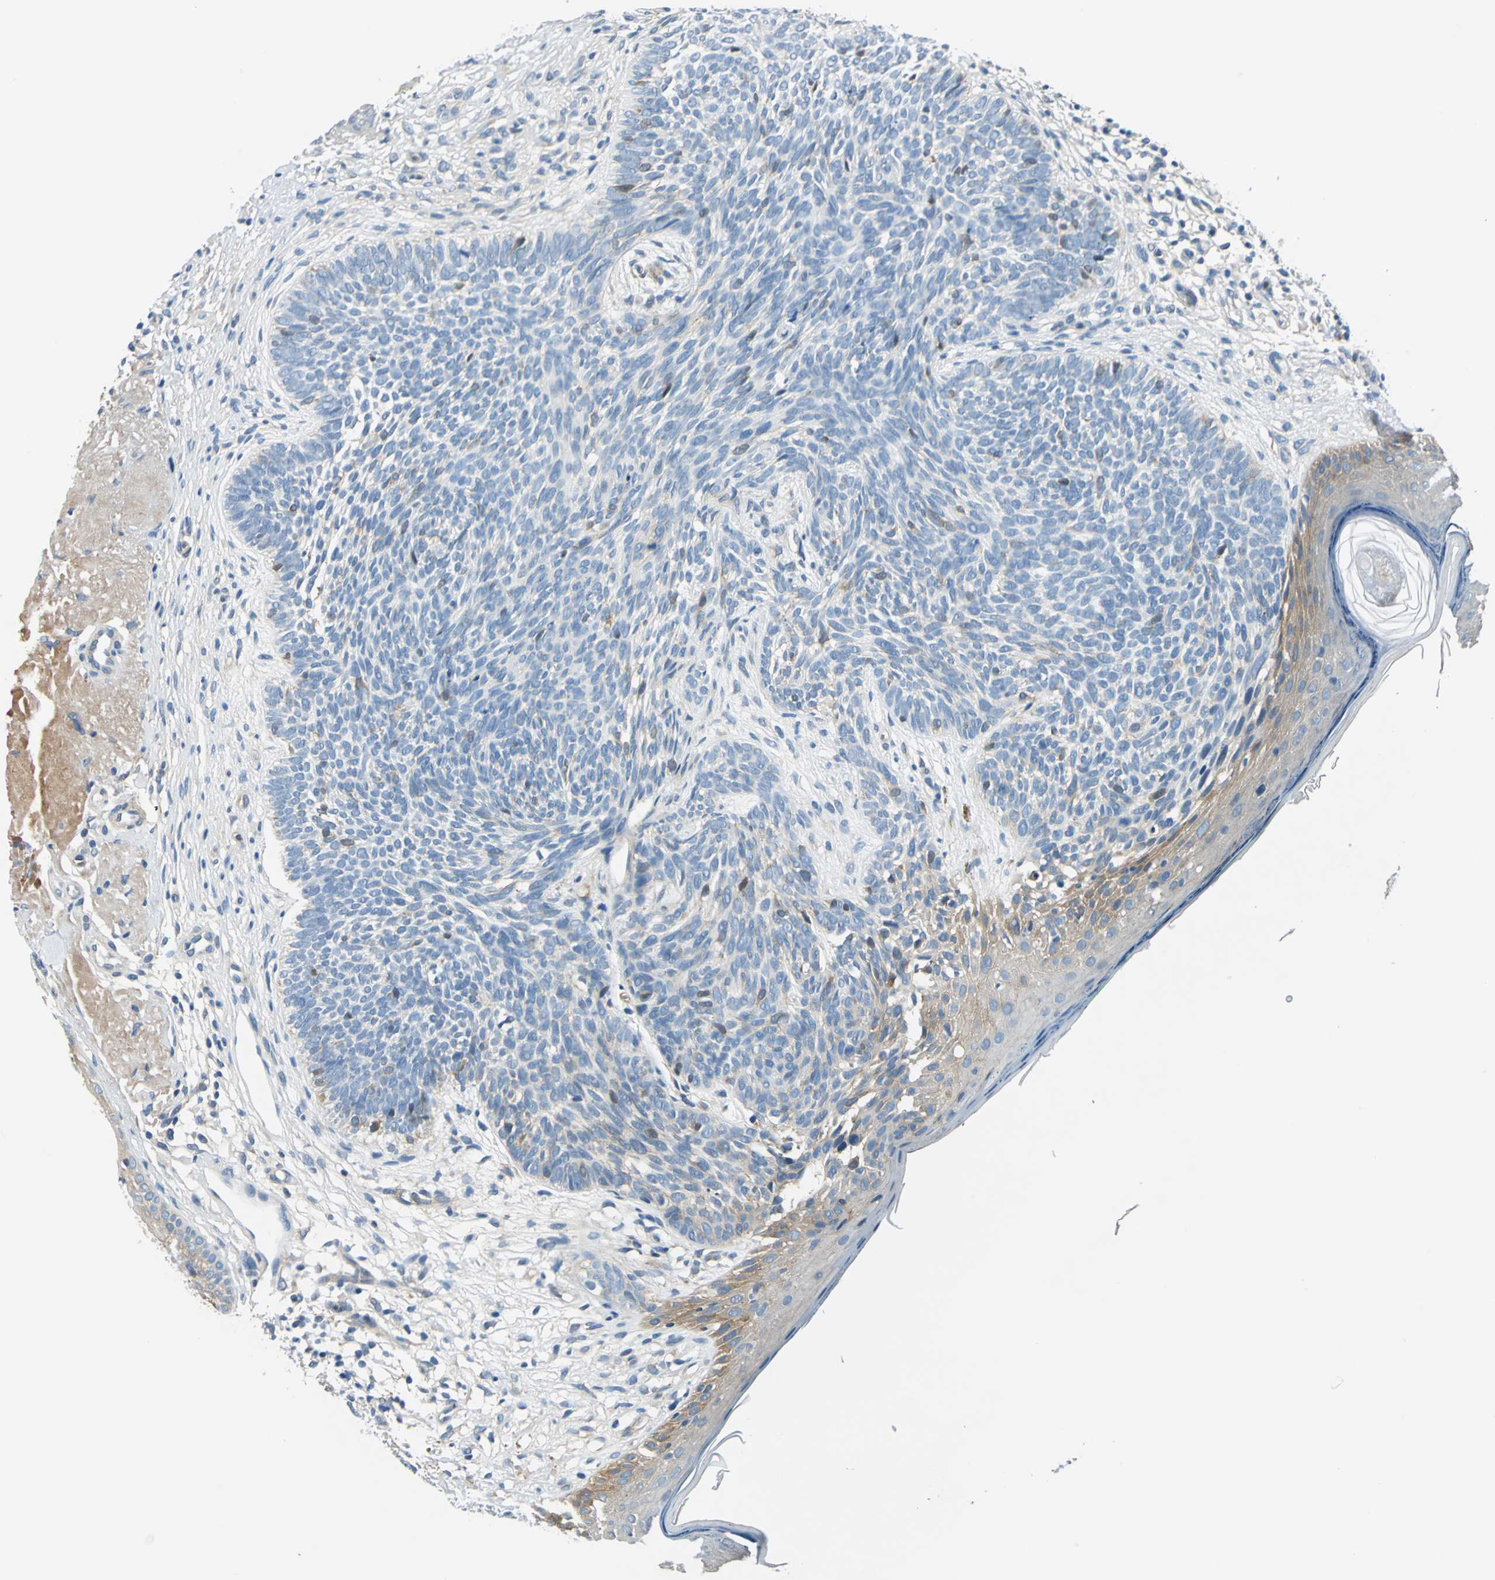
{"staining": {"intensity": "negative", "quantity": "none", "location": "none"}, "tissue": "skin cancer", "cell_type": "Tumor cells", "image_type": "cancer", "snomed": [{"axis": "morphology", "description": "Basal cell carcinoma"}, {"axis": "topography", "description": "Skin"}], "caption": "Immunohistochemistry (IHC) of skin basal cell carcinoma reveals no positivity in tumor cells. The staining is performed using DAB (3,3'-diaminobenzidine) brown chromogen with nuclei counter-stained in using hematoxylin.", "gene": "CDC42EP1", "patient": {"sex": "male", "age": 74}}